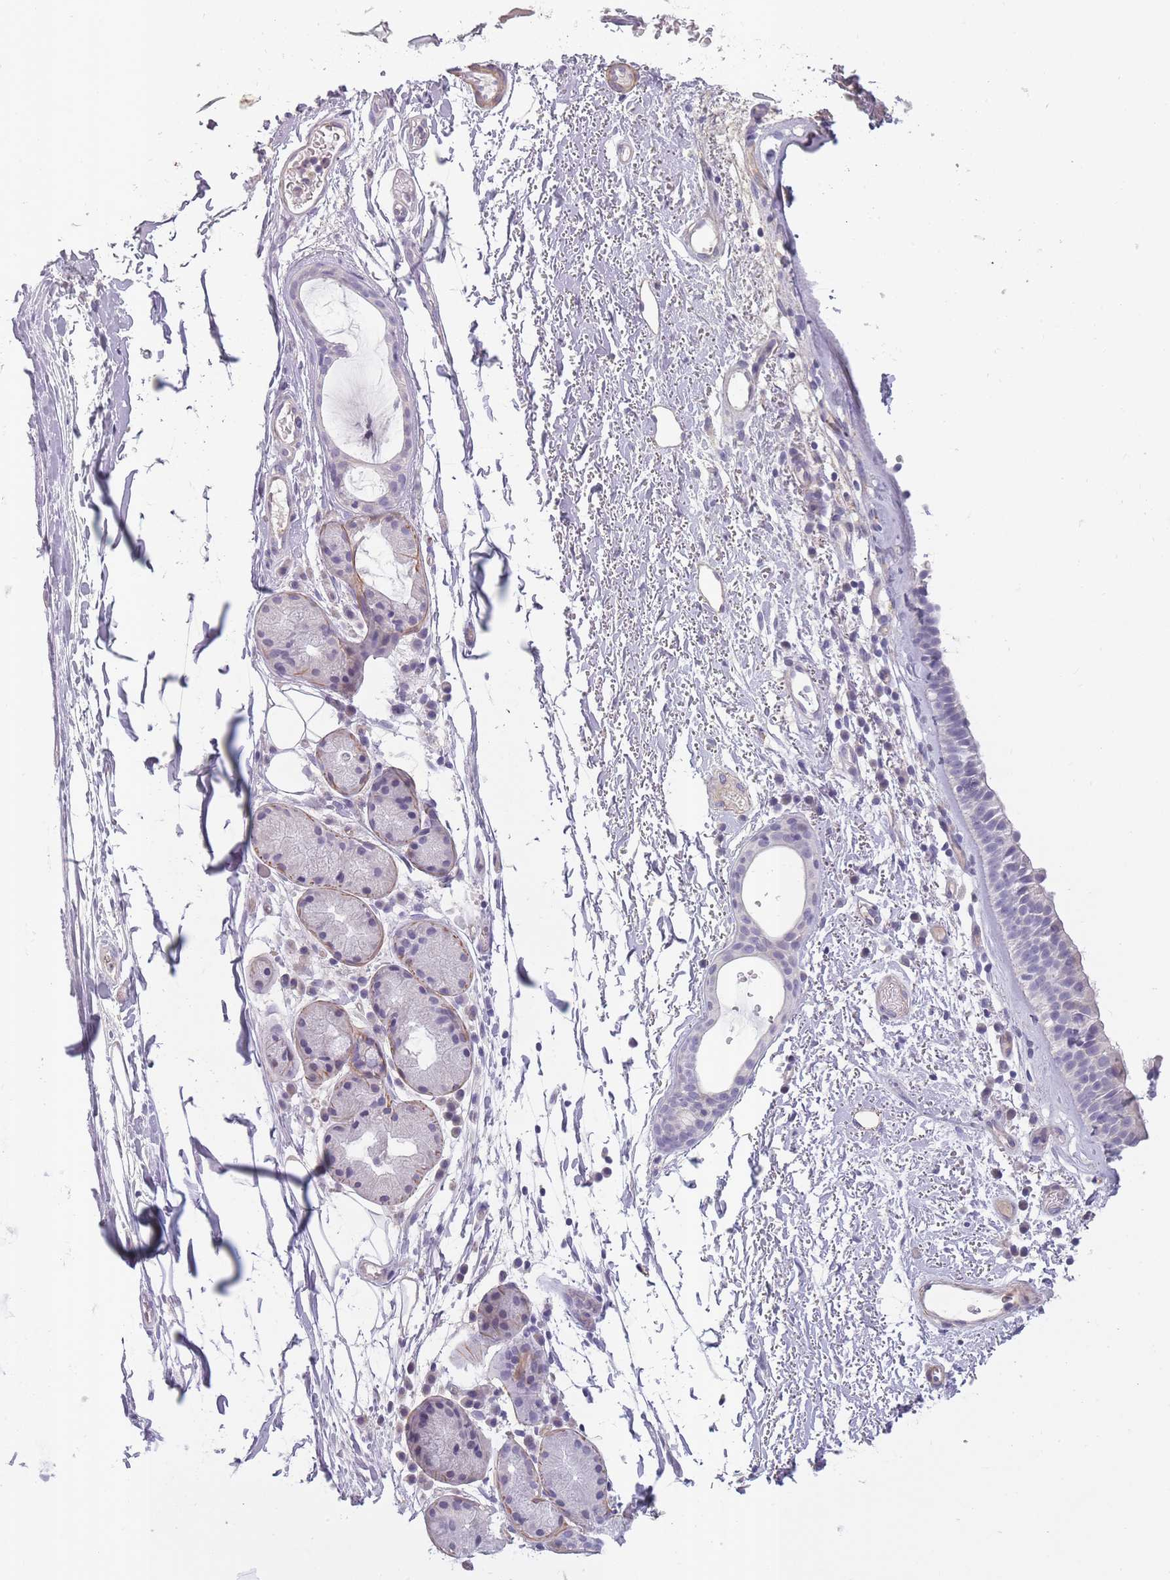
{"staining": {"intensity": "negative", "quantity": "none", "location": "none"}, "tissue": "nasopharynx", "cell_type": "Respiratory epithelial cells", "image_type": "normal", "snomed": [{"axis": "morphology", "description": "Normal tissue, NOS"}, {"axis": "topography", "description": "Cartilage tissue"}, {"axis": "topography", "description": "Nasopharynx"}], "caption": "Respiratory epithelial cells show no significant protein expression in normal nasopharynx.", "gene": "SLC8A2", "patient": {"sex": "male", "age": 56}}